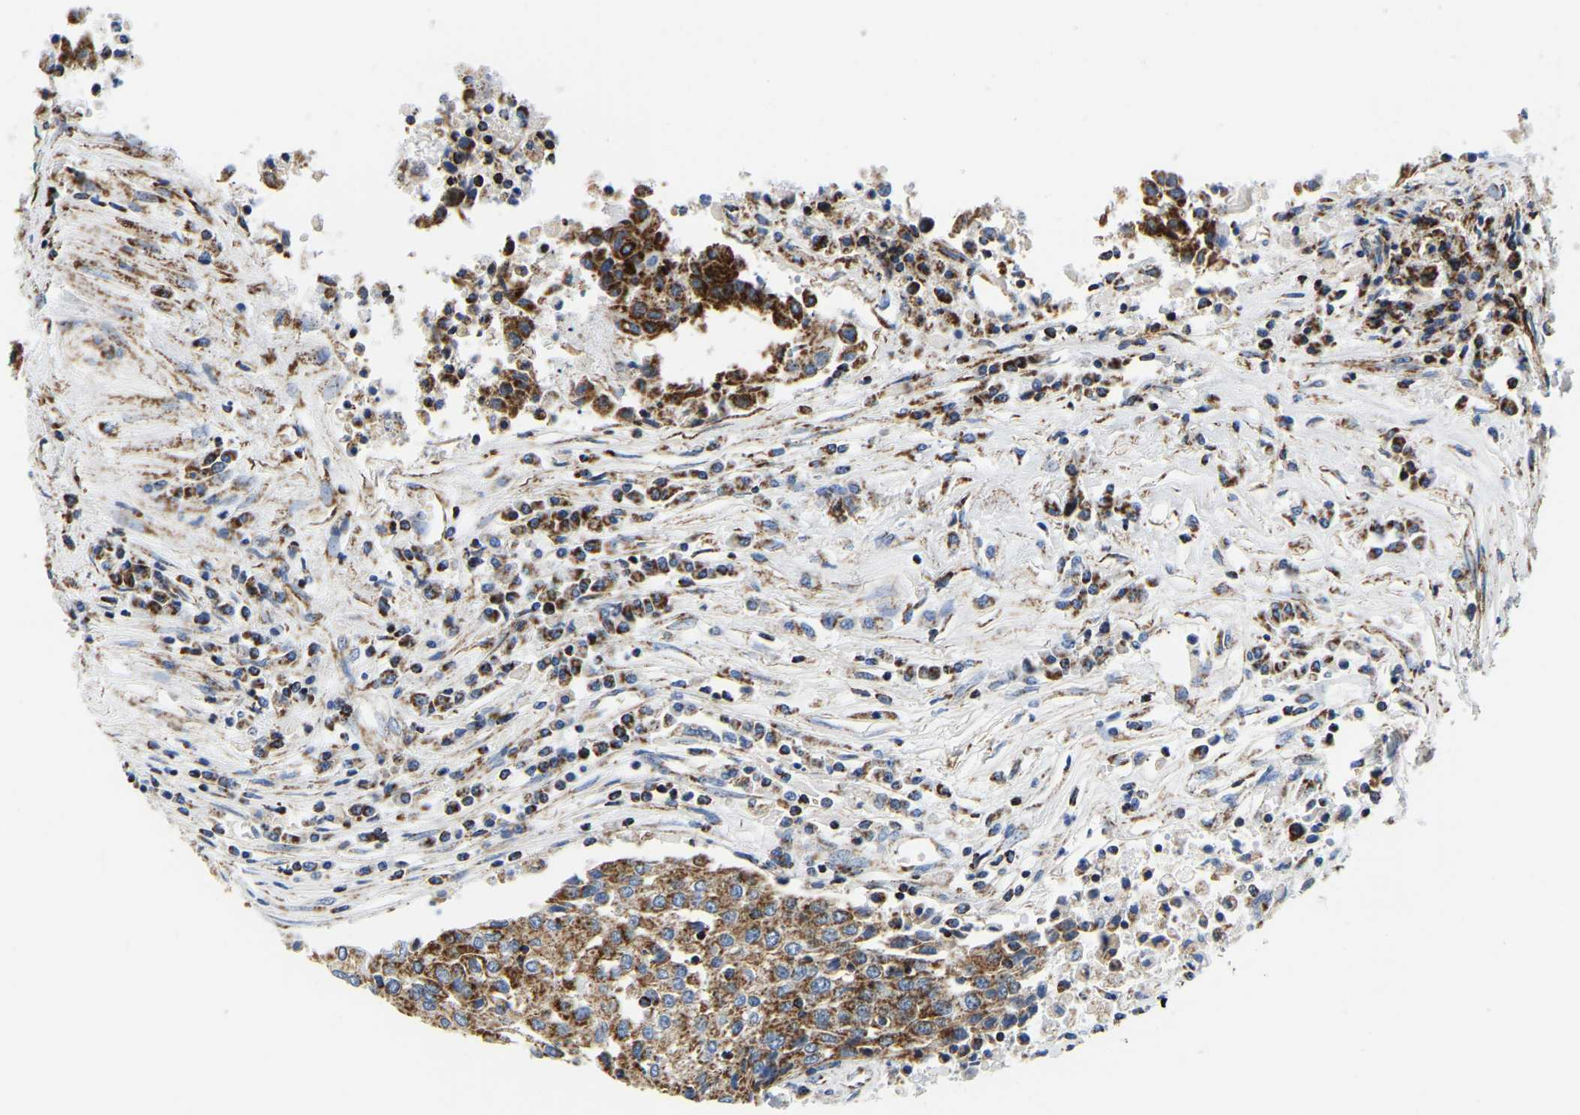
{"staining": {"intensity": "strong", "quantity": ">75%", "location": "cytoplasmic/membranous"}, "tissue": "urothelial cancer", "cell_type": "Tumor cells", "image_type": "cancer", "snomed": [{"axis": "morphology", "description": "Urothelial carcinoma, High grade"}, {"axis": "topography", "description": "Urinary bladder"}], "caption": "The image reveals immunohistochemical staining of urothelial cancer. There is strong cytoplasmic/membranous positivity is identified in about >75% of tumor cells. (brown staining indicates protein expression, while blue staining denotes nuclei).", "gene": "SFXN1", "patient": {"sex": "female", "age": 85}}